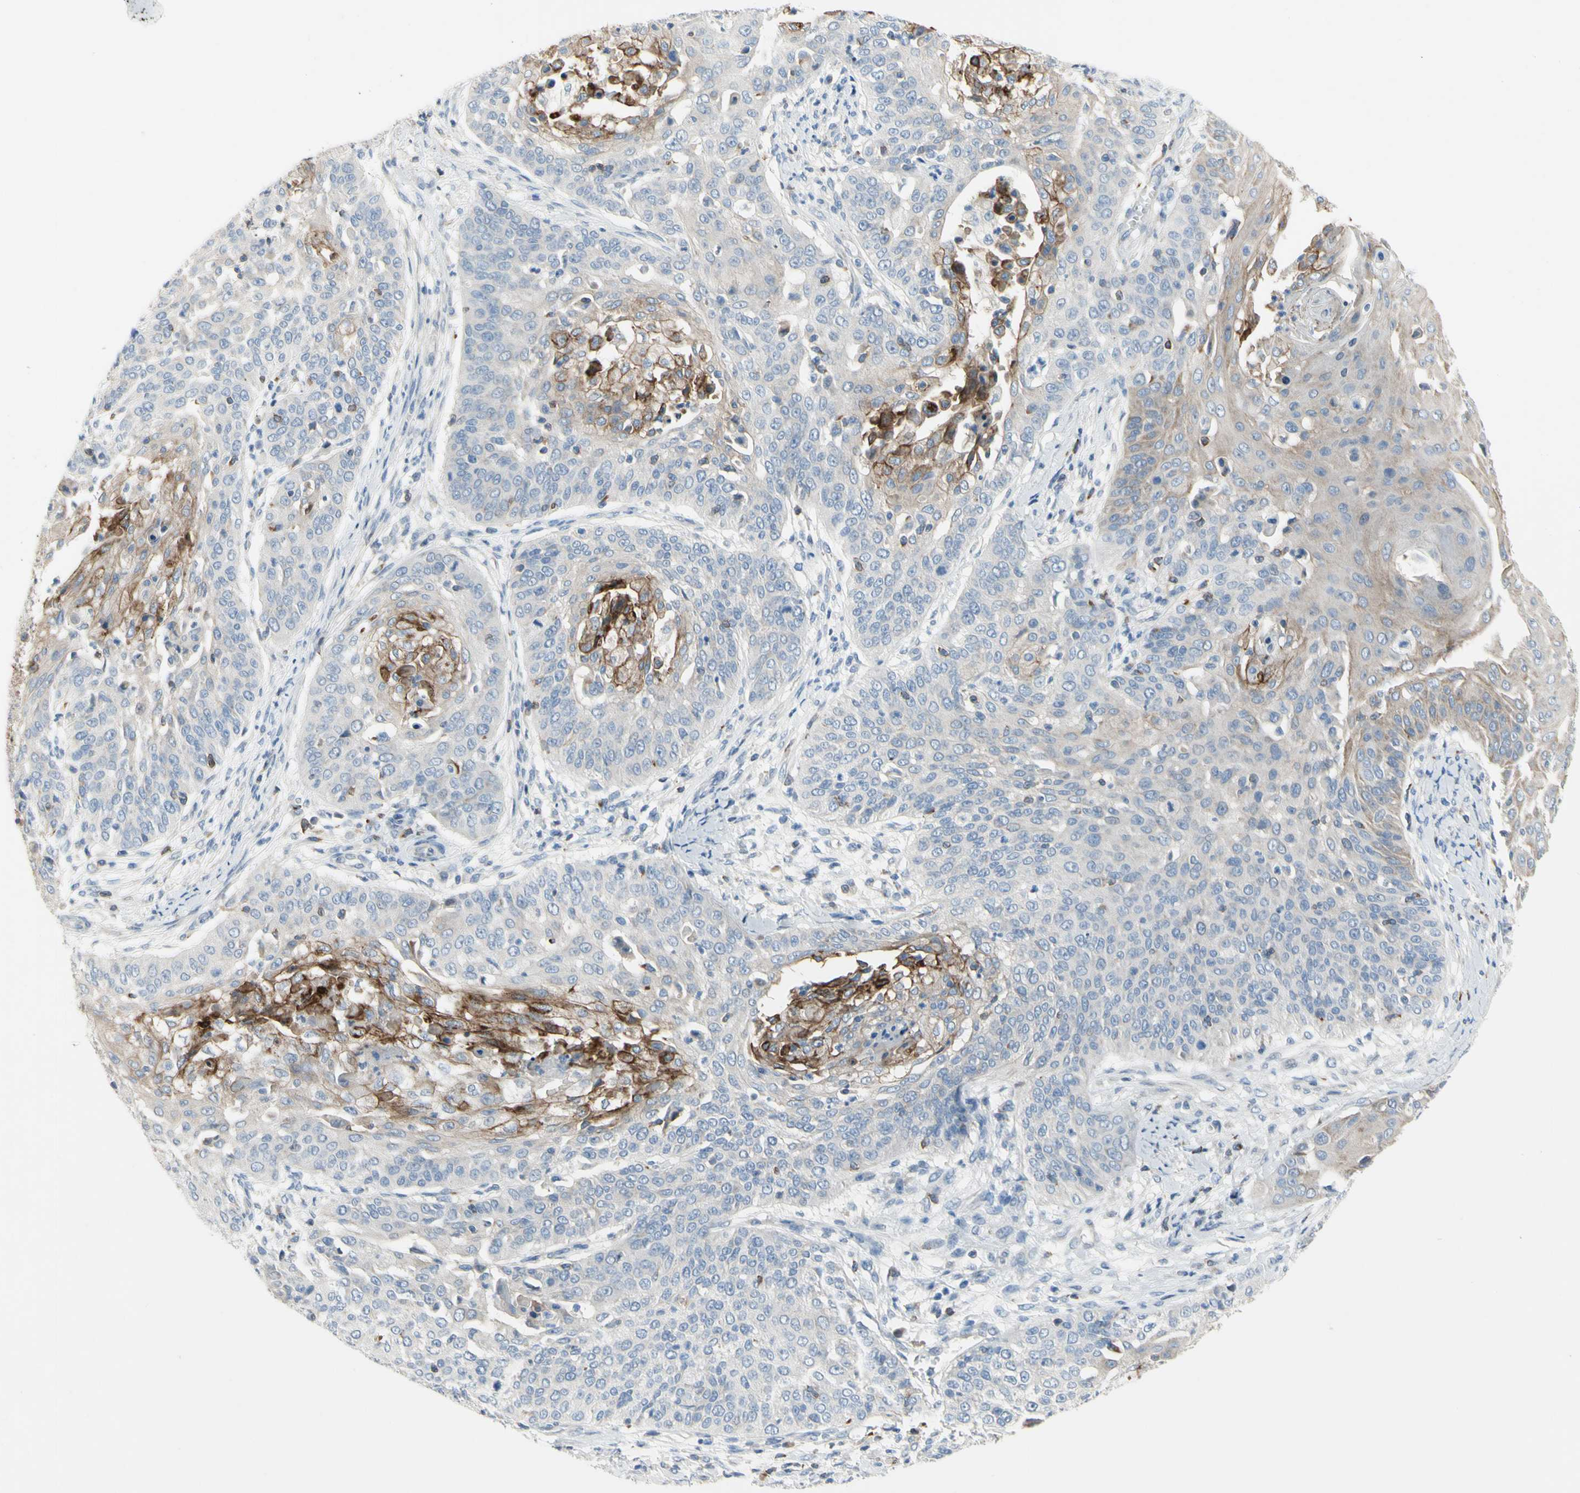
{"staining": {"intensity": "weak", "quantity": "25%-75%", "location": "cytoplasmic/membranous"}, "tissue": "cervical cancer", "cell_type": "Tumor cells", "image_type": "cancer", "snomed": [{"axis": "morphology", "description": "Squamous cell carcinoma, NOS"}, {"axis": "topography", "description": "Cervix"}], "caption": "A photomicrograph of human cervical cancer (squamous cell carcinoma) stained for a protein reveals weak cytoplasmic/membranous brown staining in tumor cells.", "gene": "MUC1", "patient": {"sex": "female", "age": 64}}